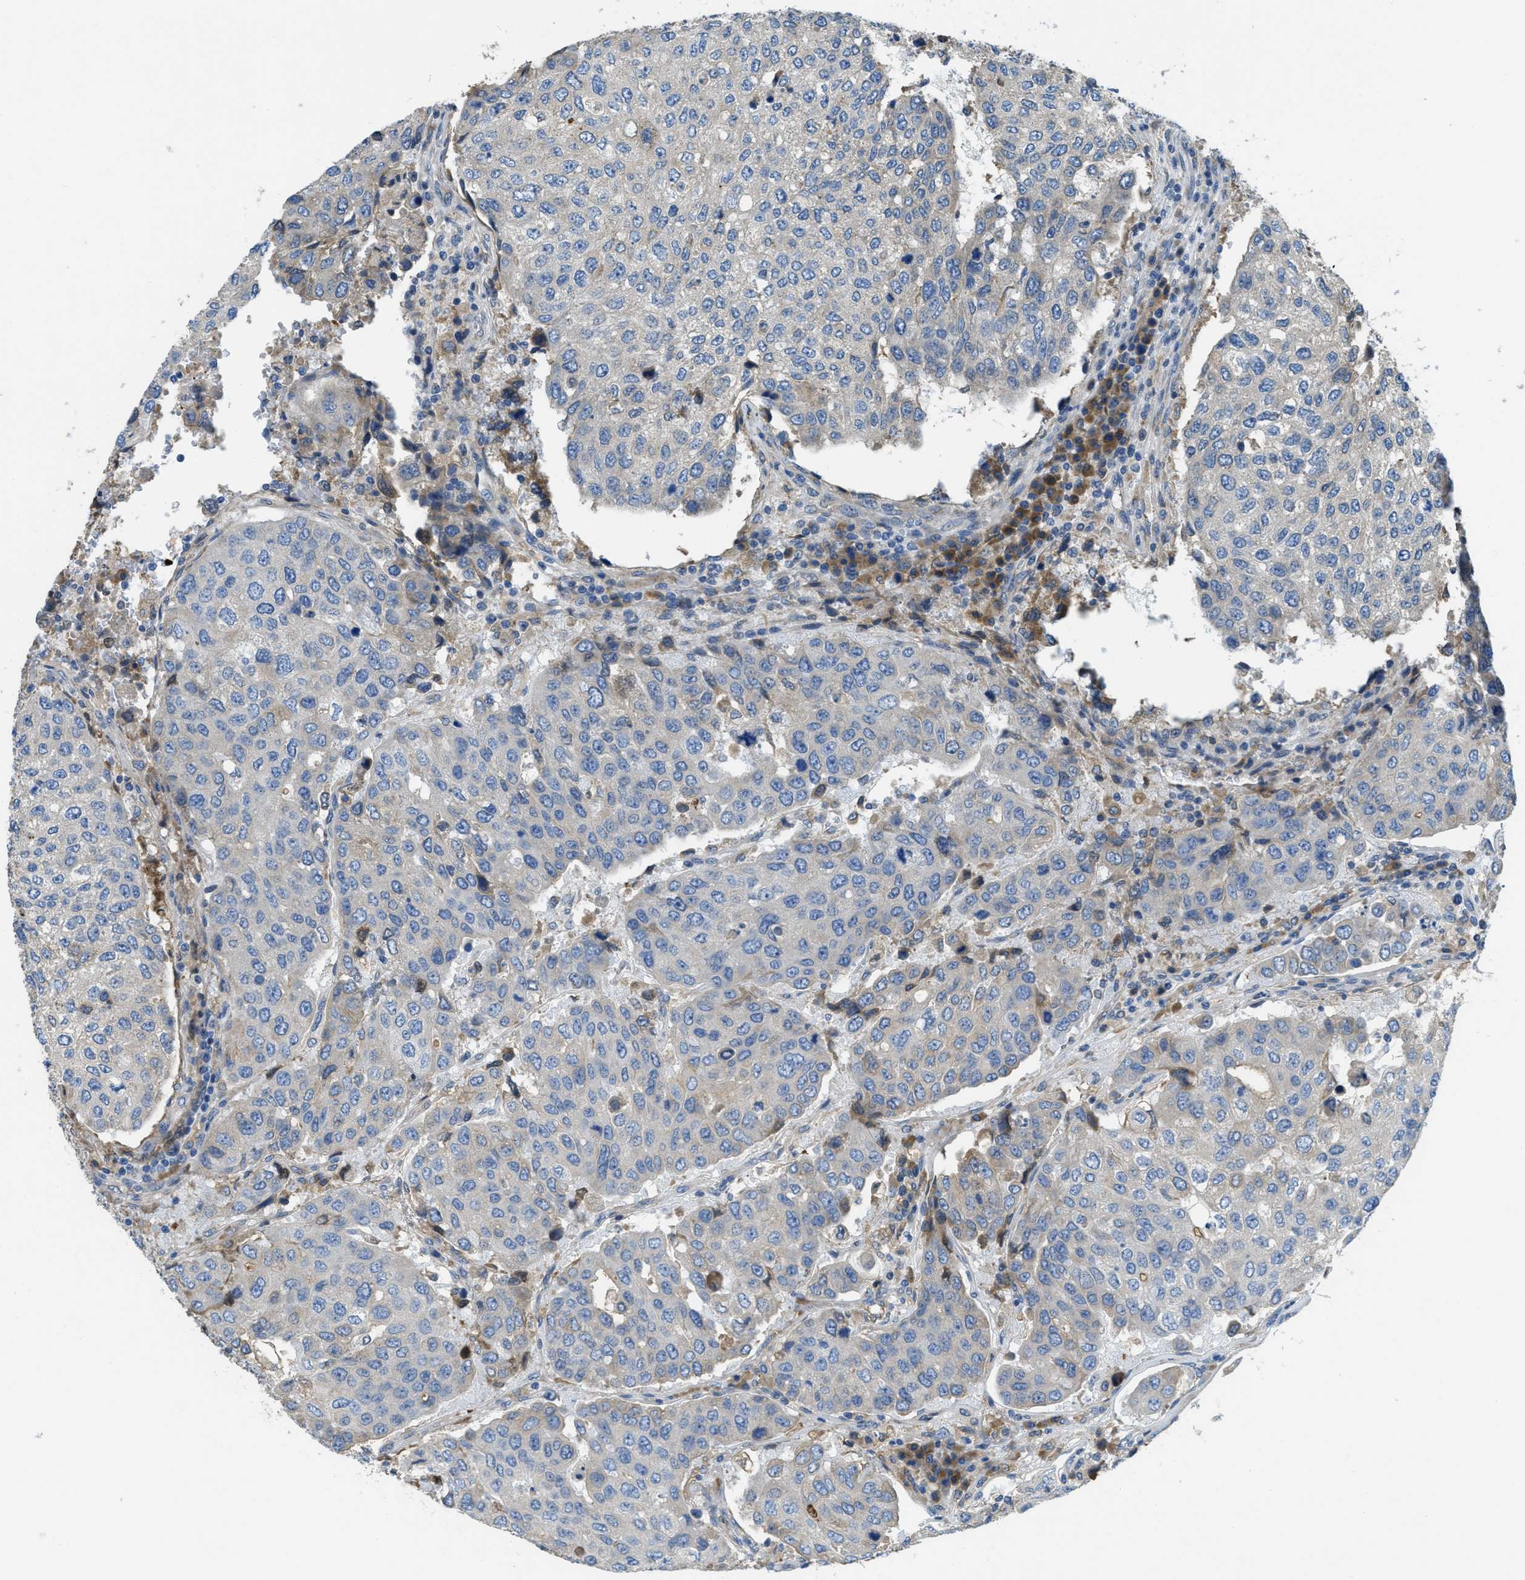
{"staining": {"intensity": "negative", "quantity": "none", "location": "none"}, "tissue": "urothelial cancer", "cell_type": "Tumor cells", "image_type": "cancer", "snomed": [{"axis": "morphology", "description": "Urothelial carcinoma, High grade"}, {"axis": "topography", "description": "Lymph node"}, {"axis": "topography", "description": "Urinary bladder"}], "caption": "This is an immunohistochemistry micrograph of human urothelial cancer. There is no staining in tumor cells.", "gene": "MPDU1", "patient": {"sex": "male", "age": 51}}